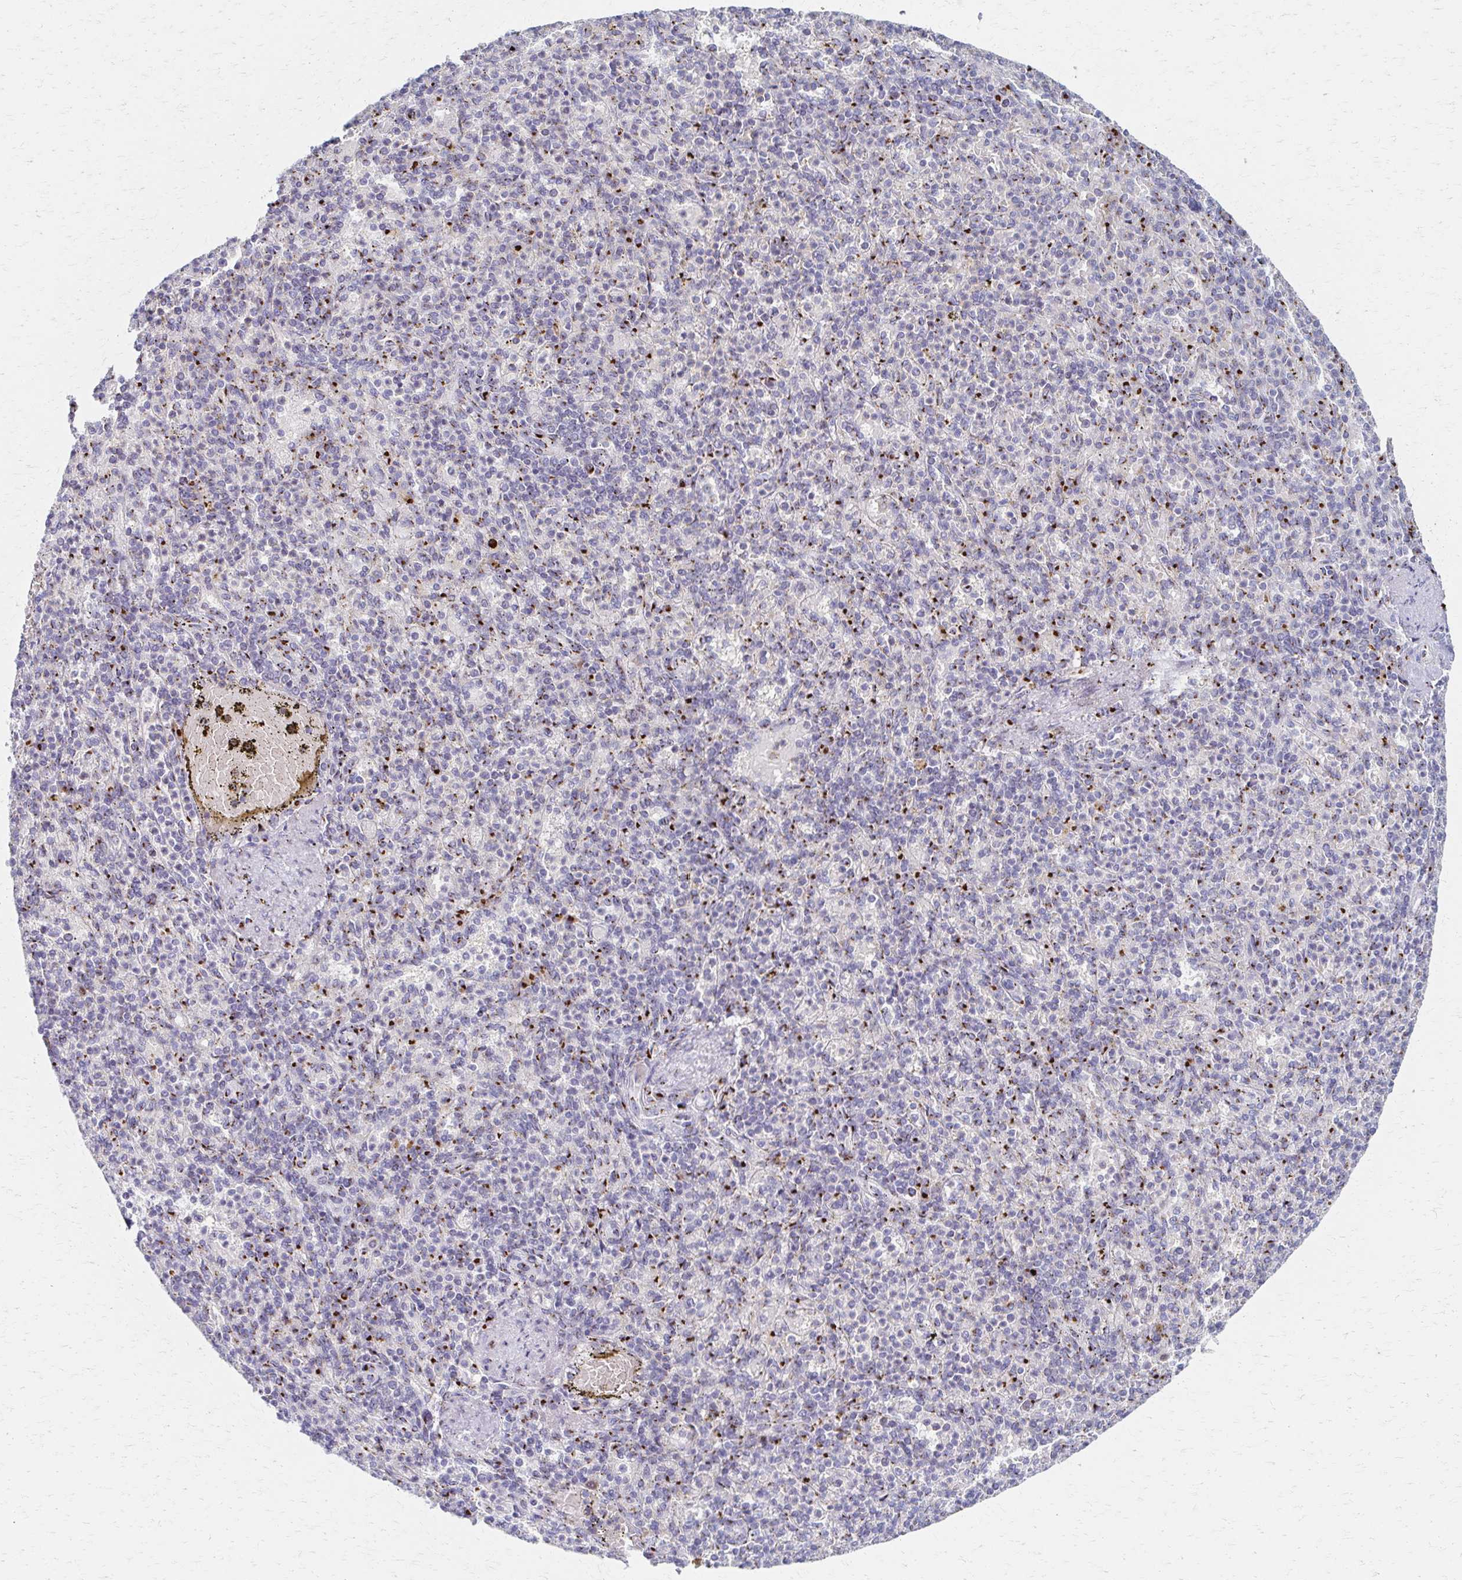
{"staining": {"intensity": "strong", "quantity": "<25%", "location": "cytoplasmic/membranous"}, "tissue": "spleen", "cell_type": "Cells in red pulp", "image_type": "normal", "snomed": [{"axis": "morphology", "description": "Normal tissue, NOS"}, {"axis": "topography", "description": "Spleen"}], "caption": "Cells in red pulp show strong cytoplasmic/membranous staining in approximately <25% of cells in benign spleen.", "gene": "ENSG00000254692", "patient": {"sex": "female", "age": 74}}